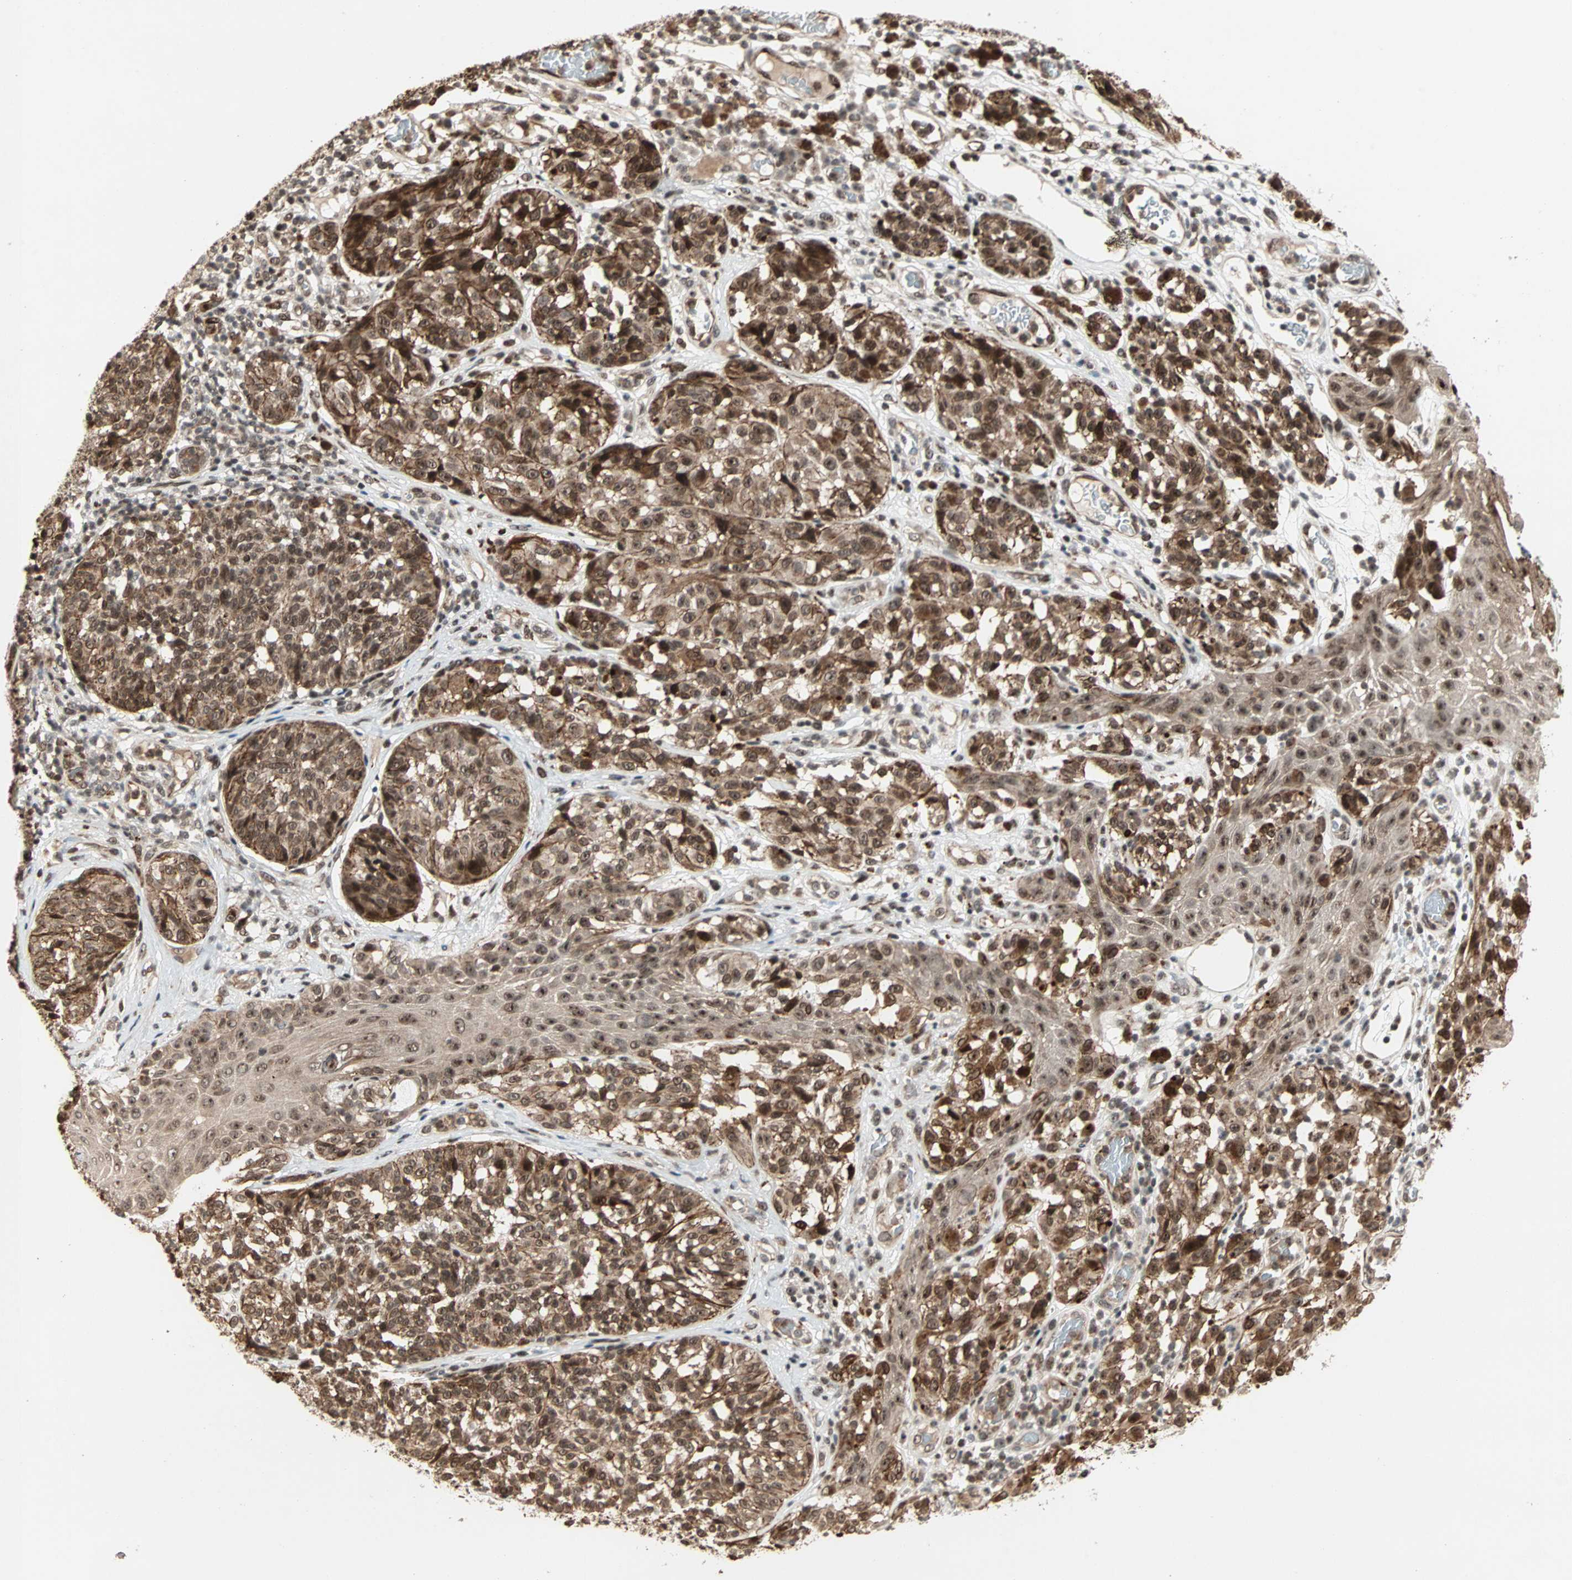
{"staining": {"intensity": "strong", "quantity": ">75%", "location": "cytoplasmic/membranous,nuclear"}, "tissue": "melanoma", "cell_type": "Tumor cells", "image_type": "cancer", "snomed": [{"axis": "morphology", "description": "Malignant melanoma, NOS"}, {"axis": "topography", "description": "Skin"}], "caption": "A photomicrograph showing strong cytoplasmic/membranous and nuclear expression in approximately >75% of tumor cells in melanoma, as visualized by brown immunohistochemical staining.", "gene": "ZBED9", "patient": {"sex": "female", "age": 46}}